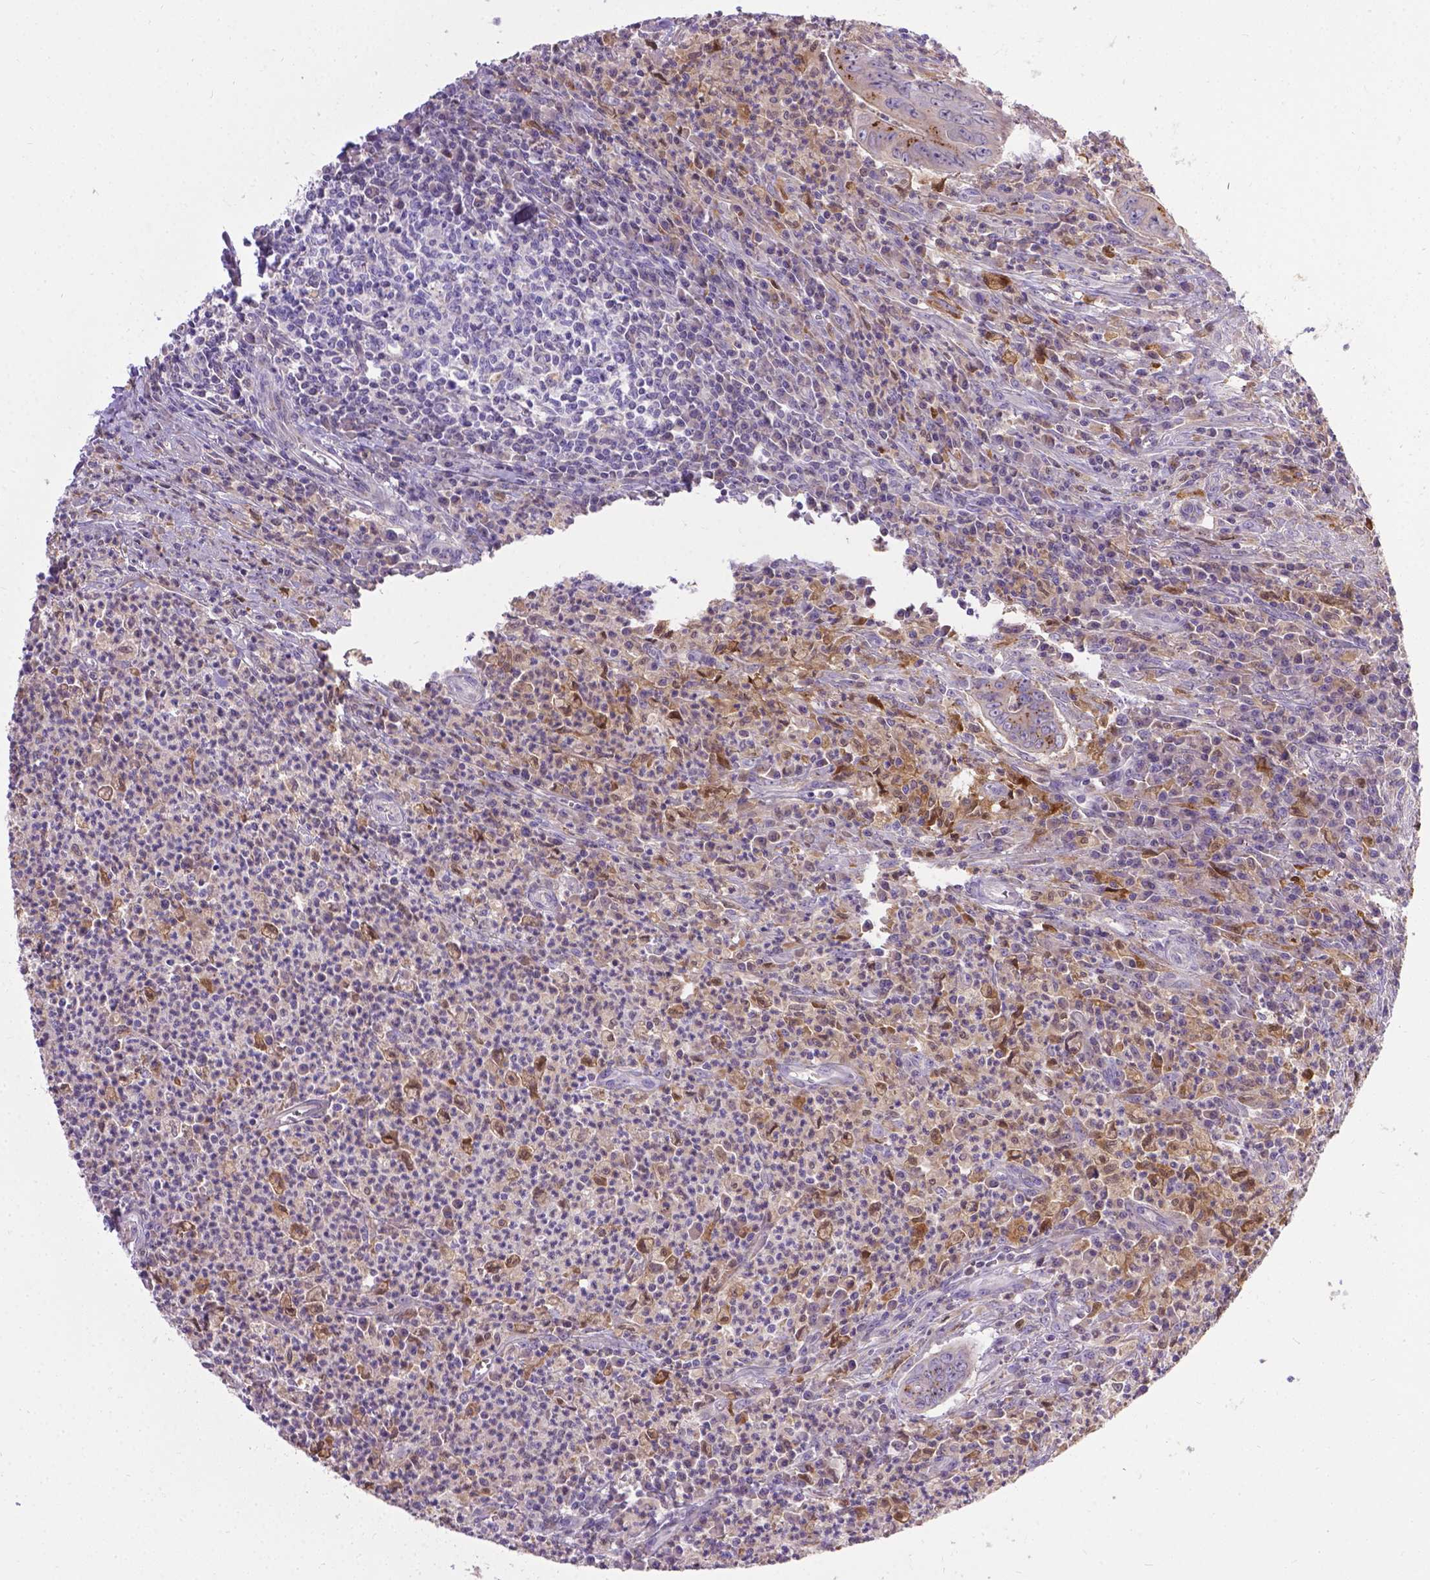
{"staining": {"intensity": "moderate", "quantity": "<25%", "location": "cytoplasmic/membranous"}, "tissue": "colorectal cancer", "cell_type": "Tumor cells", "image_type": "cancer", "snomed": [{"axis": "morphology", "description": "Adenocarcinoma, NOS"}, {"axis": "topography", "description": "Colon"}], "caption": "This photomicrograph demonstrates colorectal cancer (adenocarcinoma) stained with IHC to label a protein in brown. The cytoplasmic/membranous of tumor cells show moderate positivity for the protein. Nuclei are counter-stained blue.", "gene": "TM4SF18", "patient": {"sex": "female", "age": 74}}